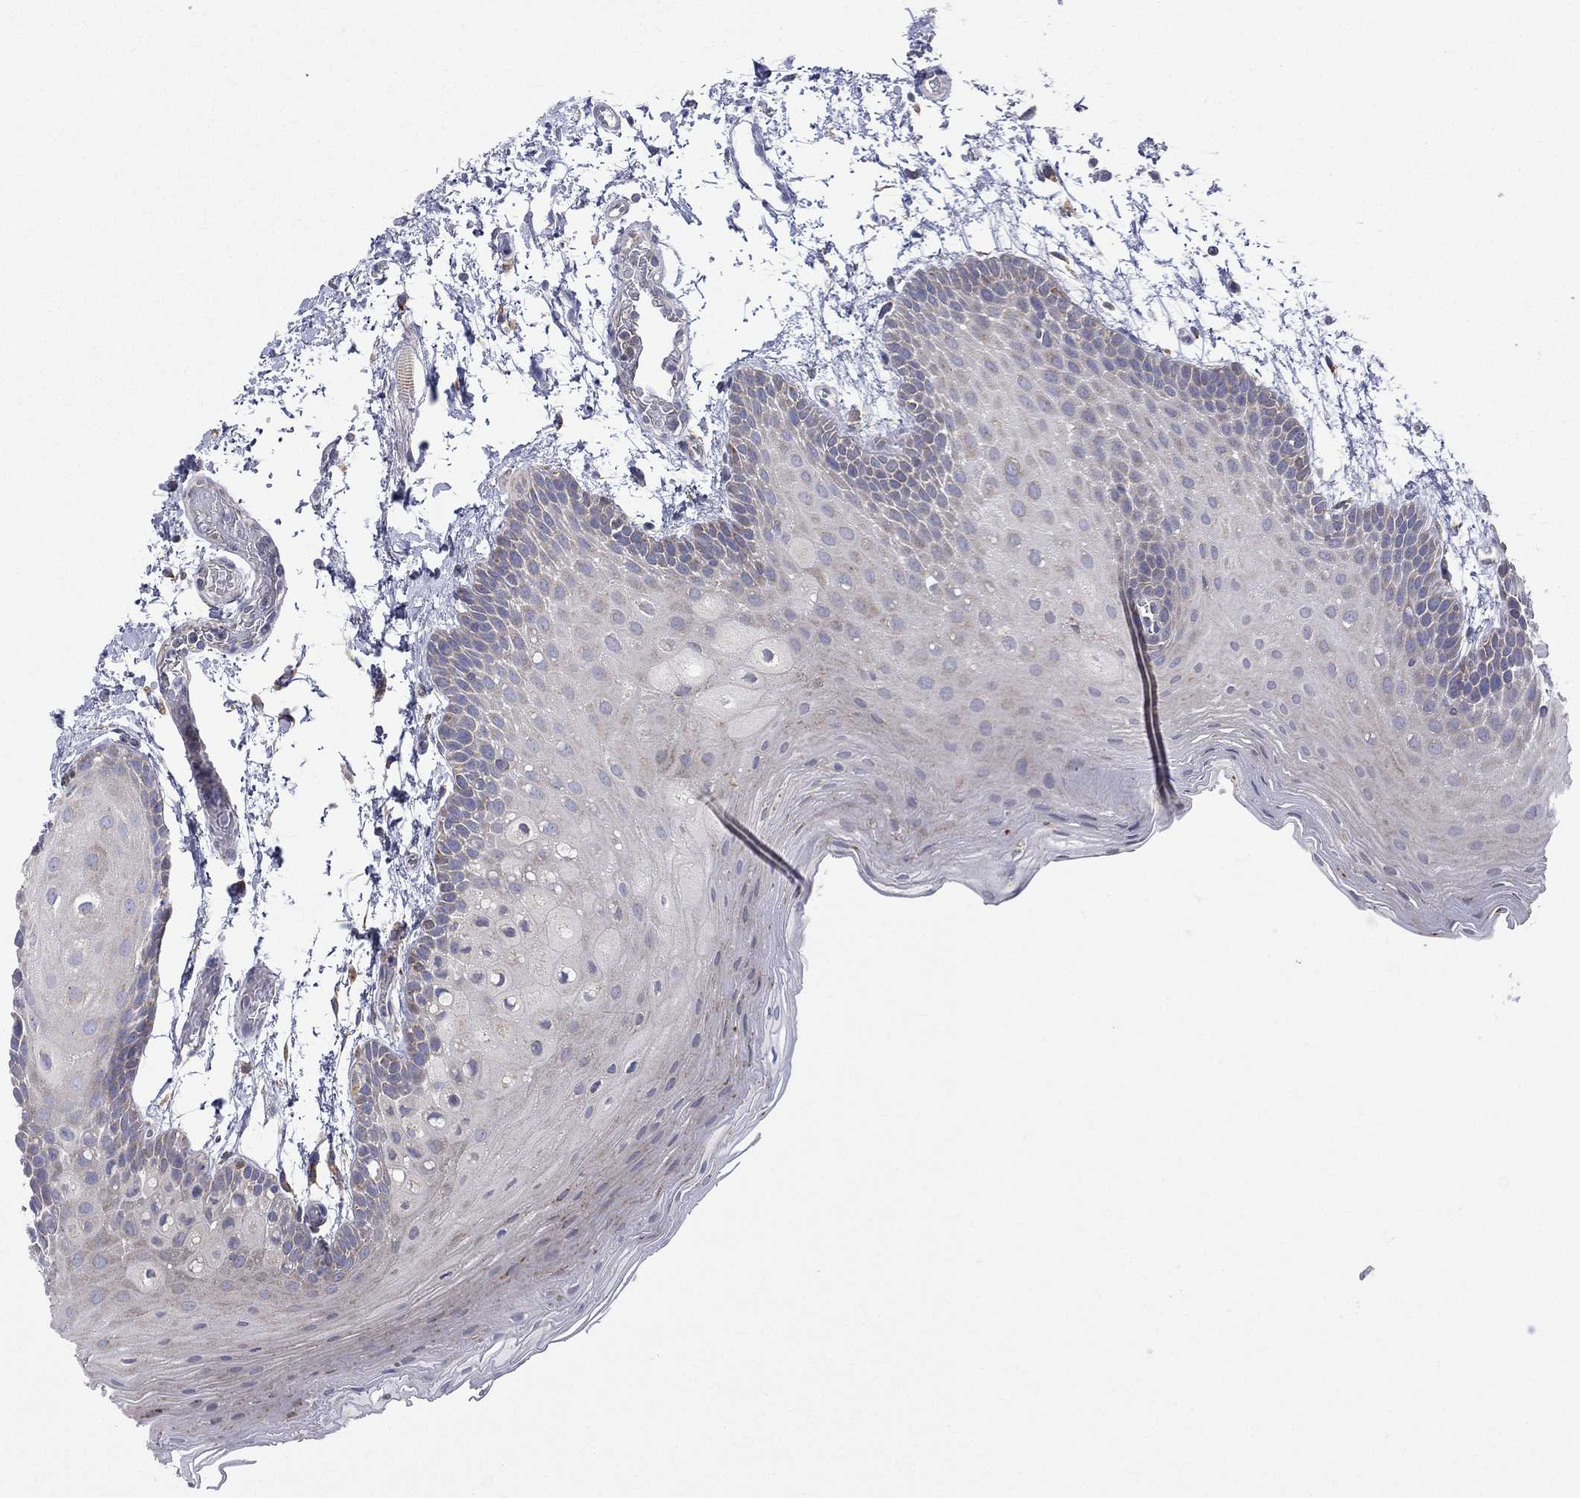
{"staining": {"intensity": "negative", "quantity": "none", "location": "none"}, "tissue": "oral mucosa", "cell_type": "Squamous epithelial cells", "image_type": "normal", "snomed": [{"axis": "morphology", "description": "Normal tissue, NOS"}, {"axis": "topography", "description": "Oral tissue"}], "caption": "Image shows no protein staining in squamous epithelial cells of unremarkable oral mucosa.", "gene": "C20orf96", "patient": {"sex": "male", "age": 62}}